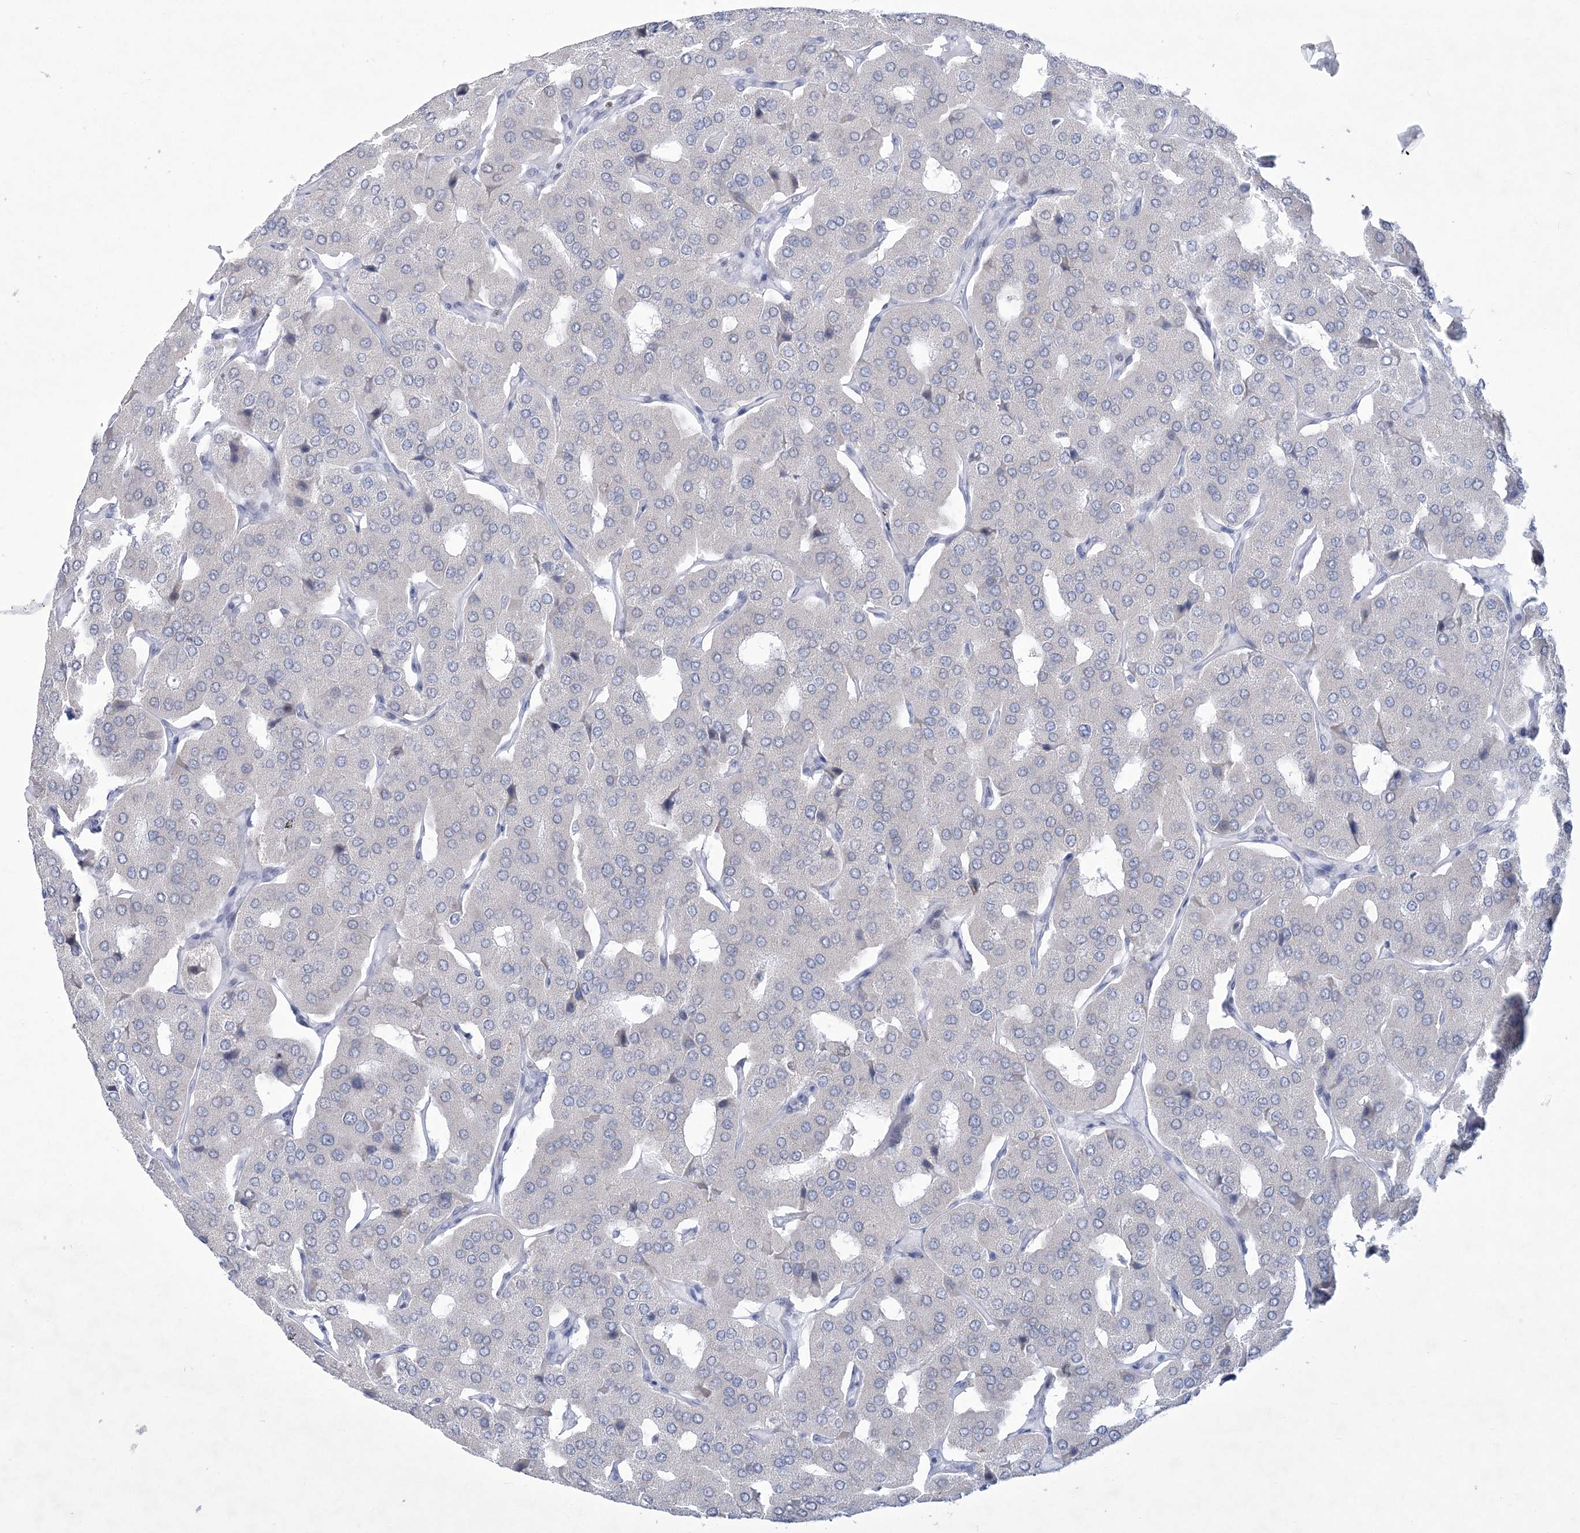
{"staining": {"intensity": "negative", "quantity": "none", "location": "none"}, "tissue": "parathyroid gland", "cell_type": "Glandular cells", "image_type": "normal", "snomed": [{"axis": "morphology", "description": "Normal tissue, NOS"}, {"axis": "morphology", "description": "Adenoma, NOS"}, {"axis": "topography", "description": "Parathyroid gland"}], "caption": "DAB (3,3'-diaminobenzidine) immunohistochemical staining of benign human parathyroid gland shows no significant expression in glandular cells. The staining is performed using DAB (3,3'-diaminobenzidine) brown chromogen with nuclei counter-stained in using hematoxylin.", "gene": "WDR27", "patient": {"sex": "female", "age": 86}}